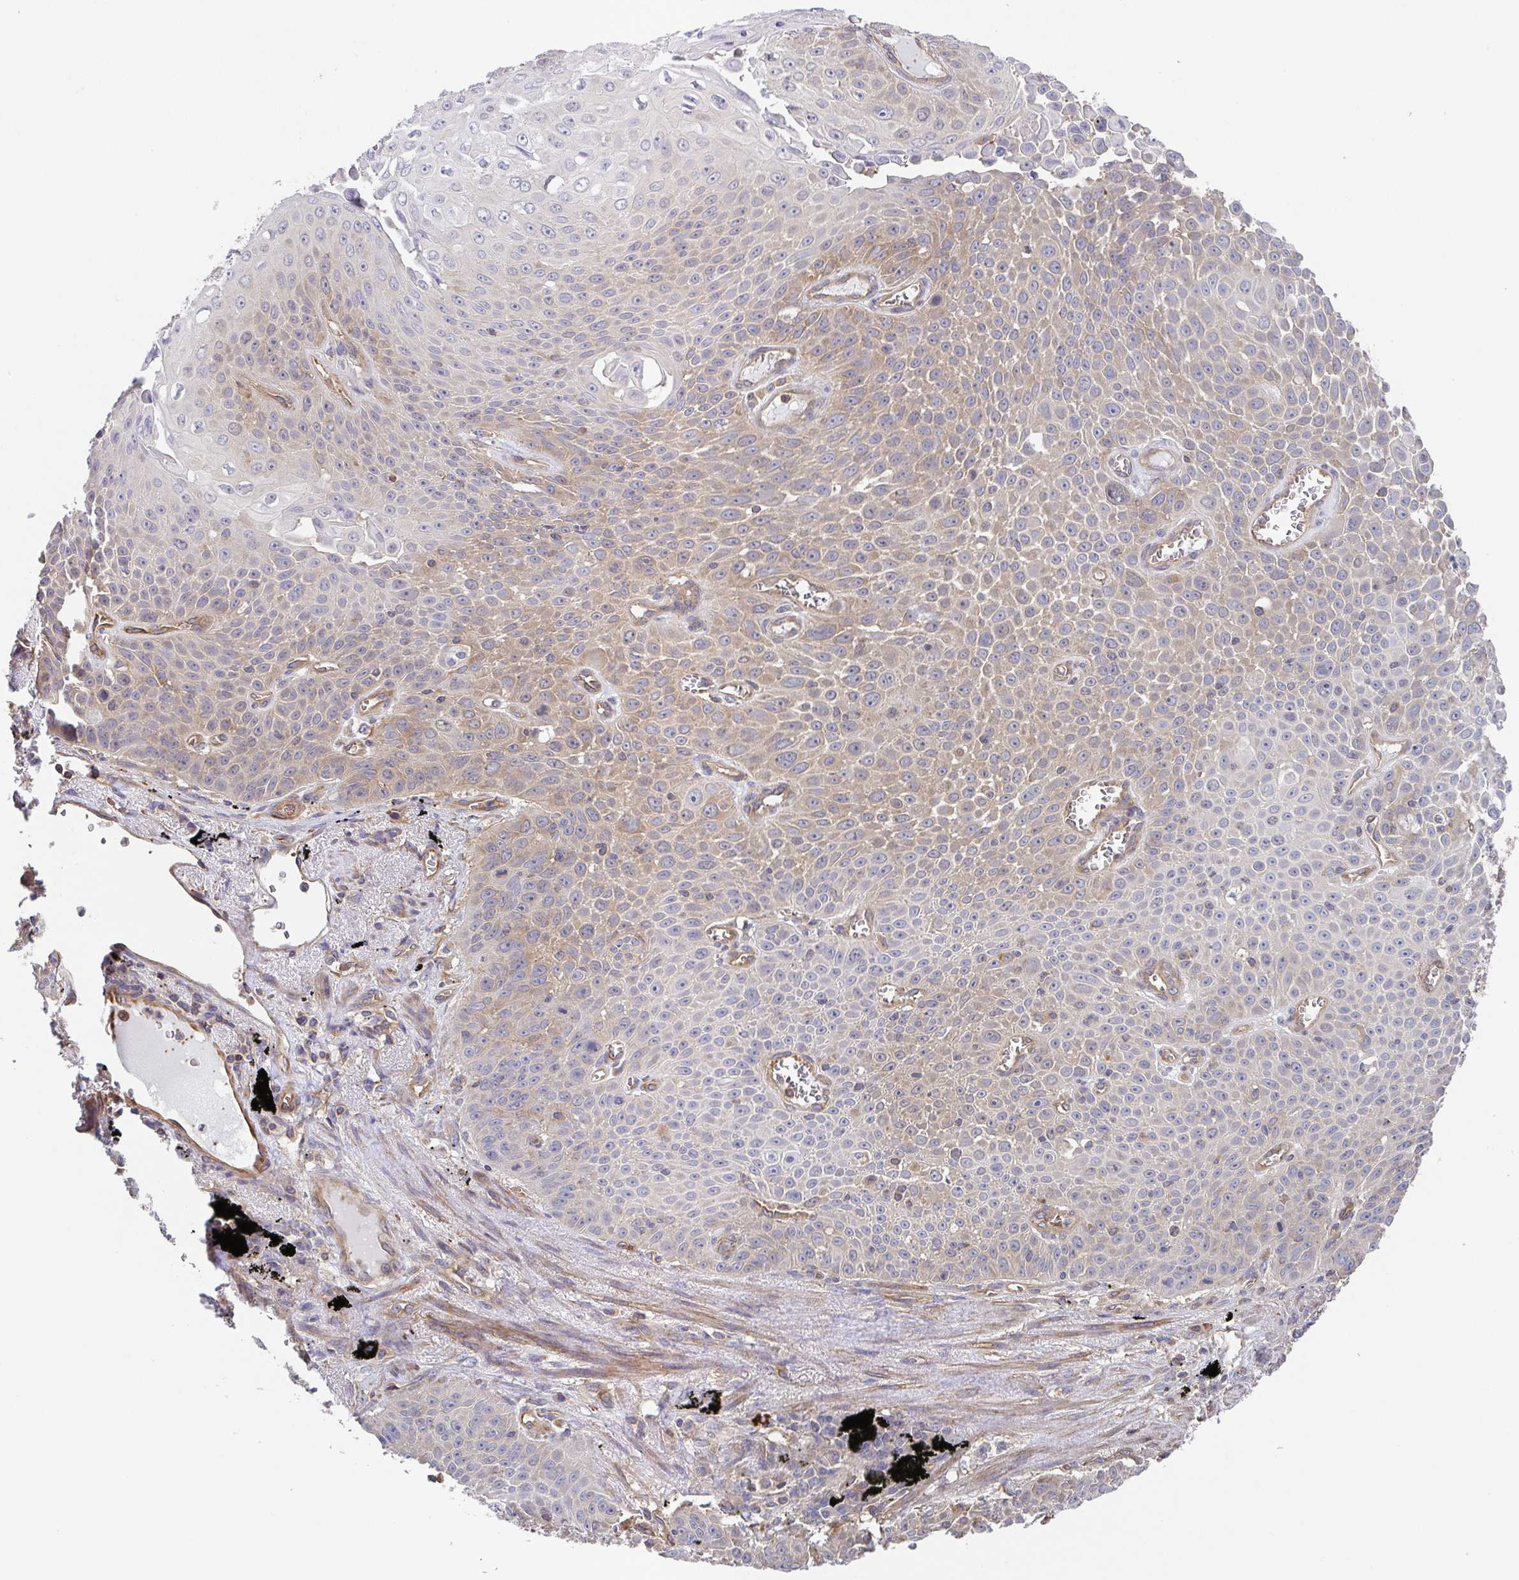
{"staining": {"intensity": "moderate", "quantity": "25%-75%", "location": "cytoplasmic/membranous"}, "tissue": "lung cancer", "cell_type": "Tumor cells", "image_type": "cancer", "snomed": [{"axis": "morphology", "description": "Squamous cell carcinoma, NOS"}, {"axis": "morphology", "description": "Squamous cell carcinoma, metastatic, NOS"}, {"axis": "topography", "description": "Lymph node"}, {"axis": "topography", "description": "Lung"}], "caption": "A brown stain highlights moderate cytoplasmic/membranous staining of a protein in human lung cancer tumor cells.", "gene": "TMEM229A", "patient": {"sex": "female", "age": 62}}